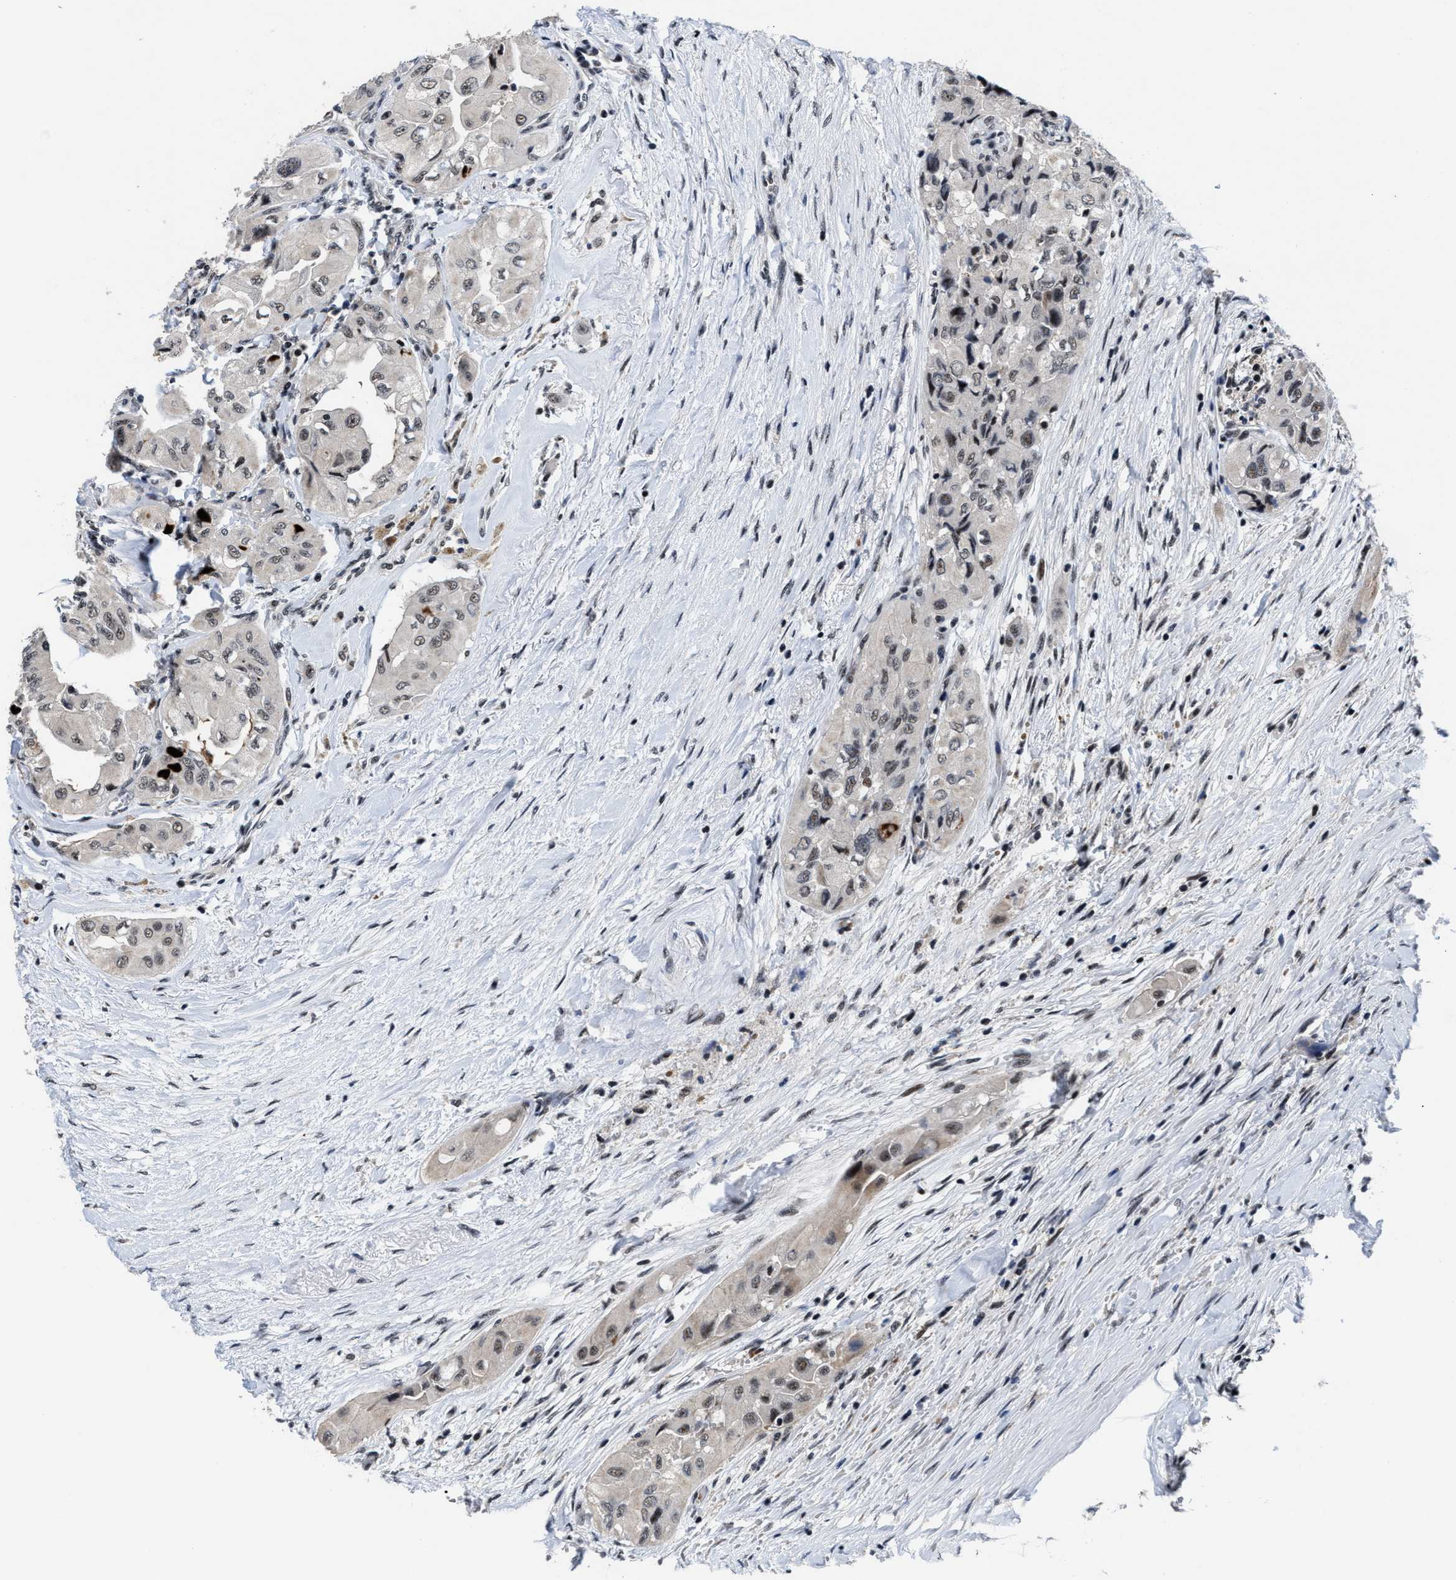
{"staining": {"intensity": "negative", "quantity": "none", "location": "none"}, "tissue": "thyroid cancer", "cell_type": "Tumor cells", "image_type": "cancer", "snomed": [{"axis": "morphology", "description": "Papillary adenocarcinoma, NOS"}, {"axis": "topography", "description": "Thyroid gland"}], "caption": "The immunohistochemistry image has no significant staining in tumor cells of thyroid papillary adenocarcinoma tissue.", "gene": "ZNF233", "patient": {"sex": "female", "age": 59}}